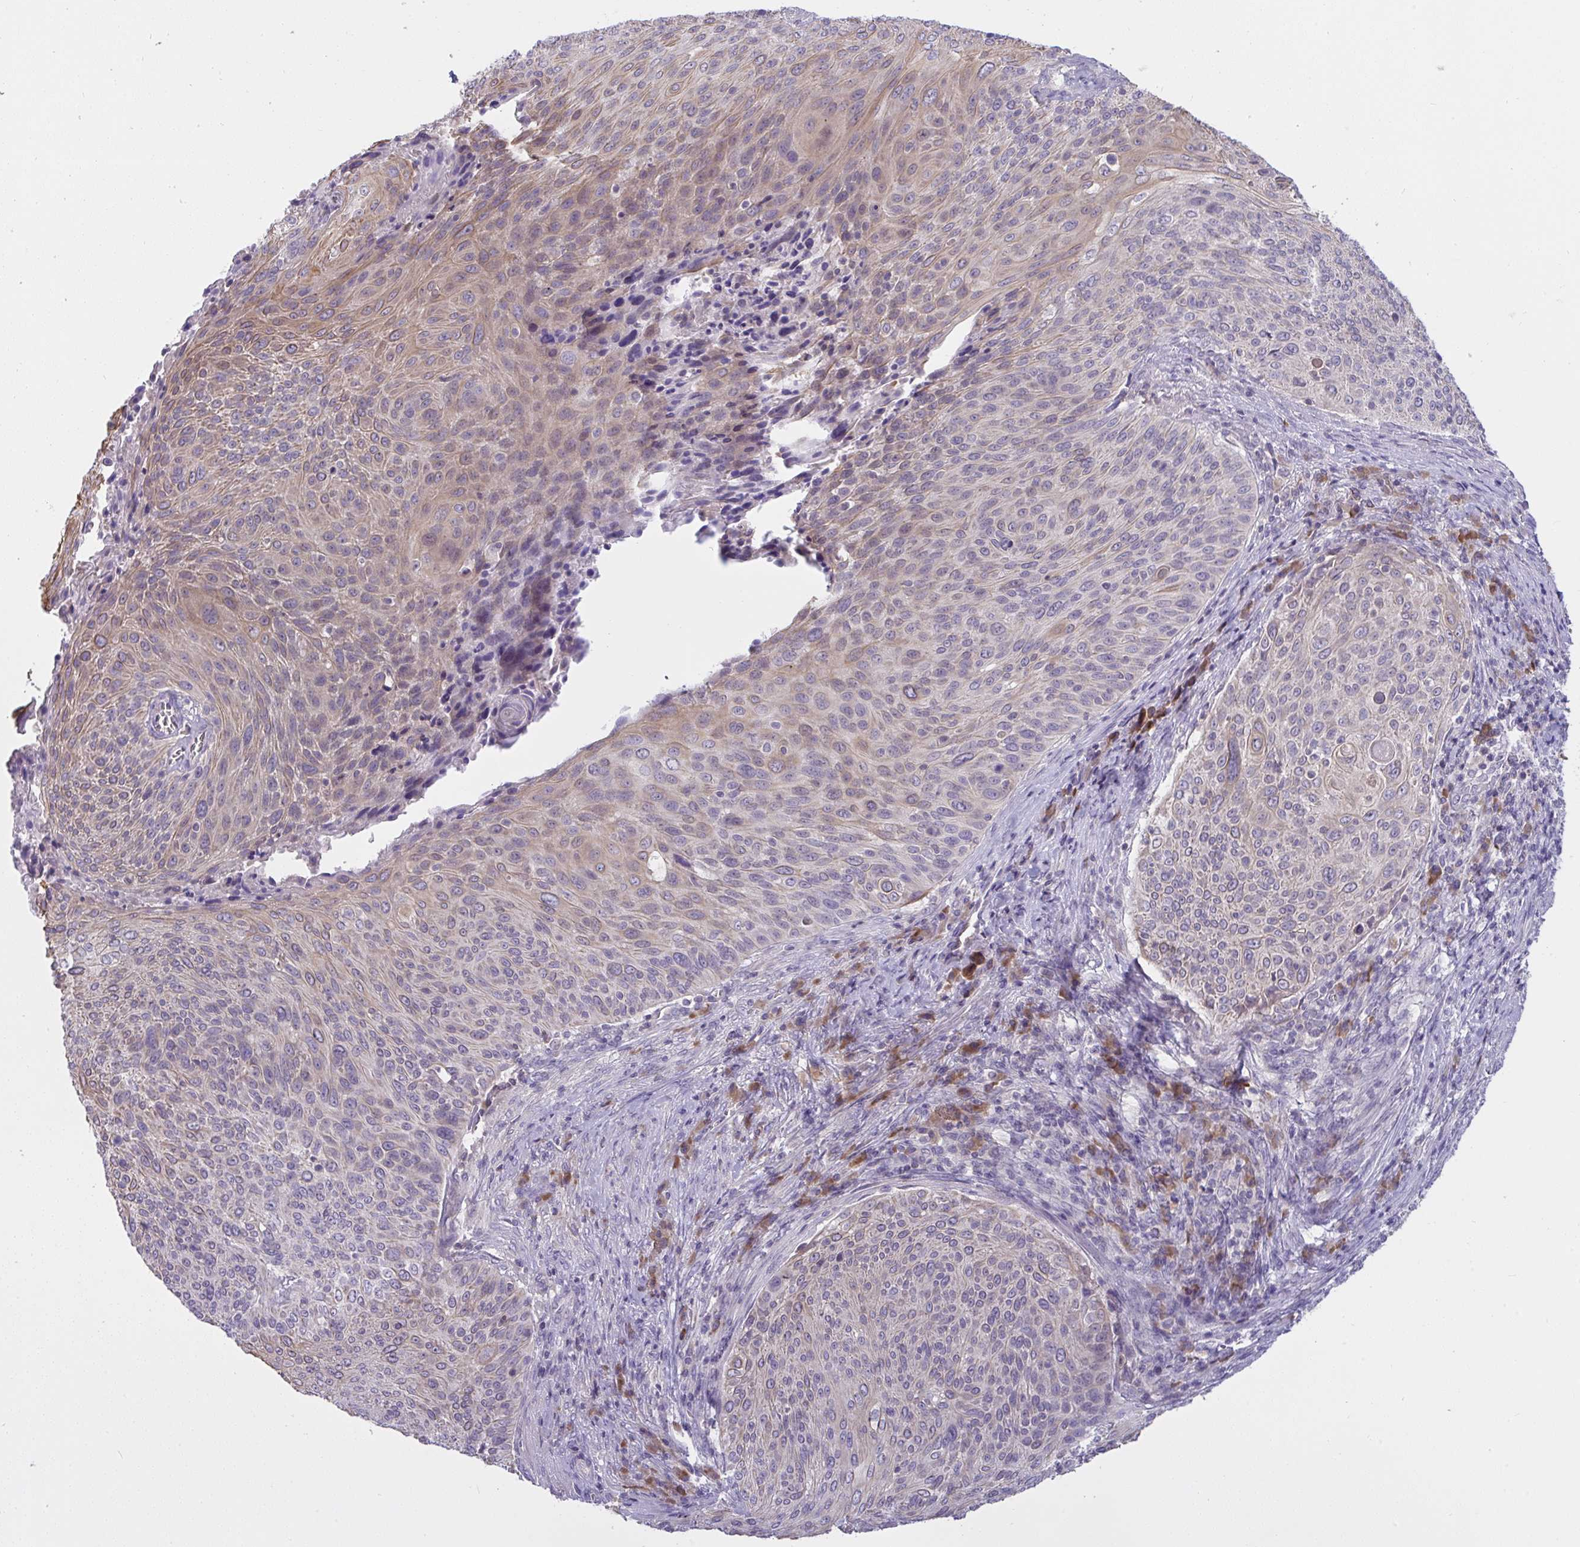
{"staining": {"intensity": "weak", "quantity": "<25%", "location": "cytoplasmic/membranous"}, "tissue": "cervical cancer", "cell_type": "Tumor cells", "image_type": "cancer", "snomed": [{"axis": "morphology", "description": "Squamous cell carcinoma, NOS"}, {"axis": "topography", "description": "Cervix"}], "caption": "Immunohistochemistry (IHC) image of human cervical squamous cell carcinoma stained for a protein (brown), which reveals no positivity in tumor cells. The staining is performed using DAB brown chromogen with nuclei counter-stained in using hematoxylin.", "gene": "TMEM41A", "patient": {"sex": "female", "age": 31}}